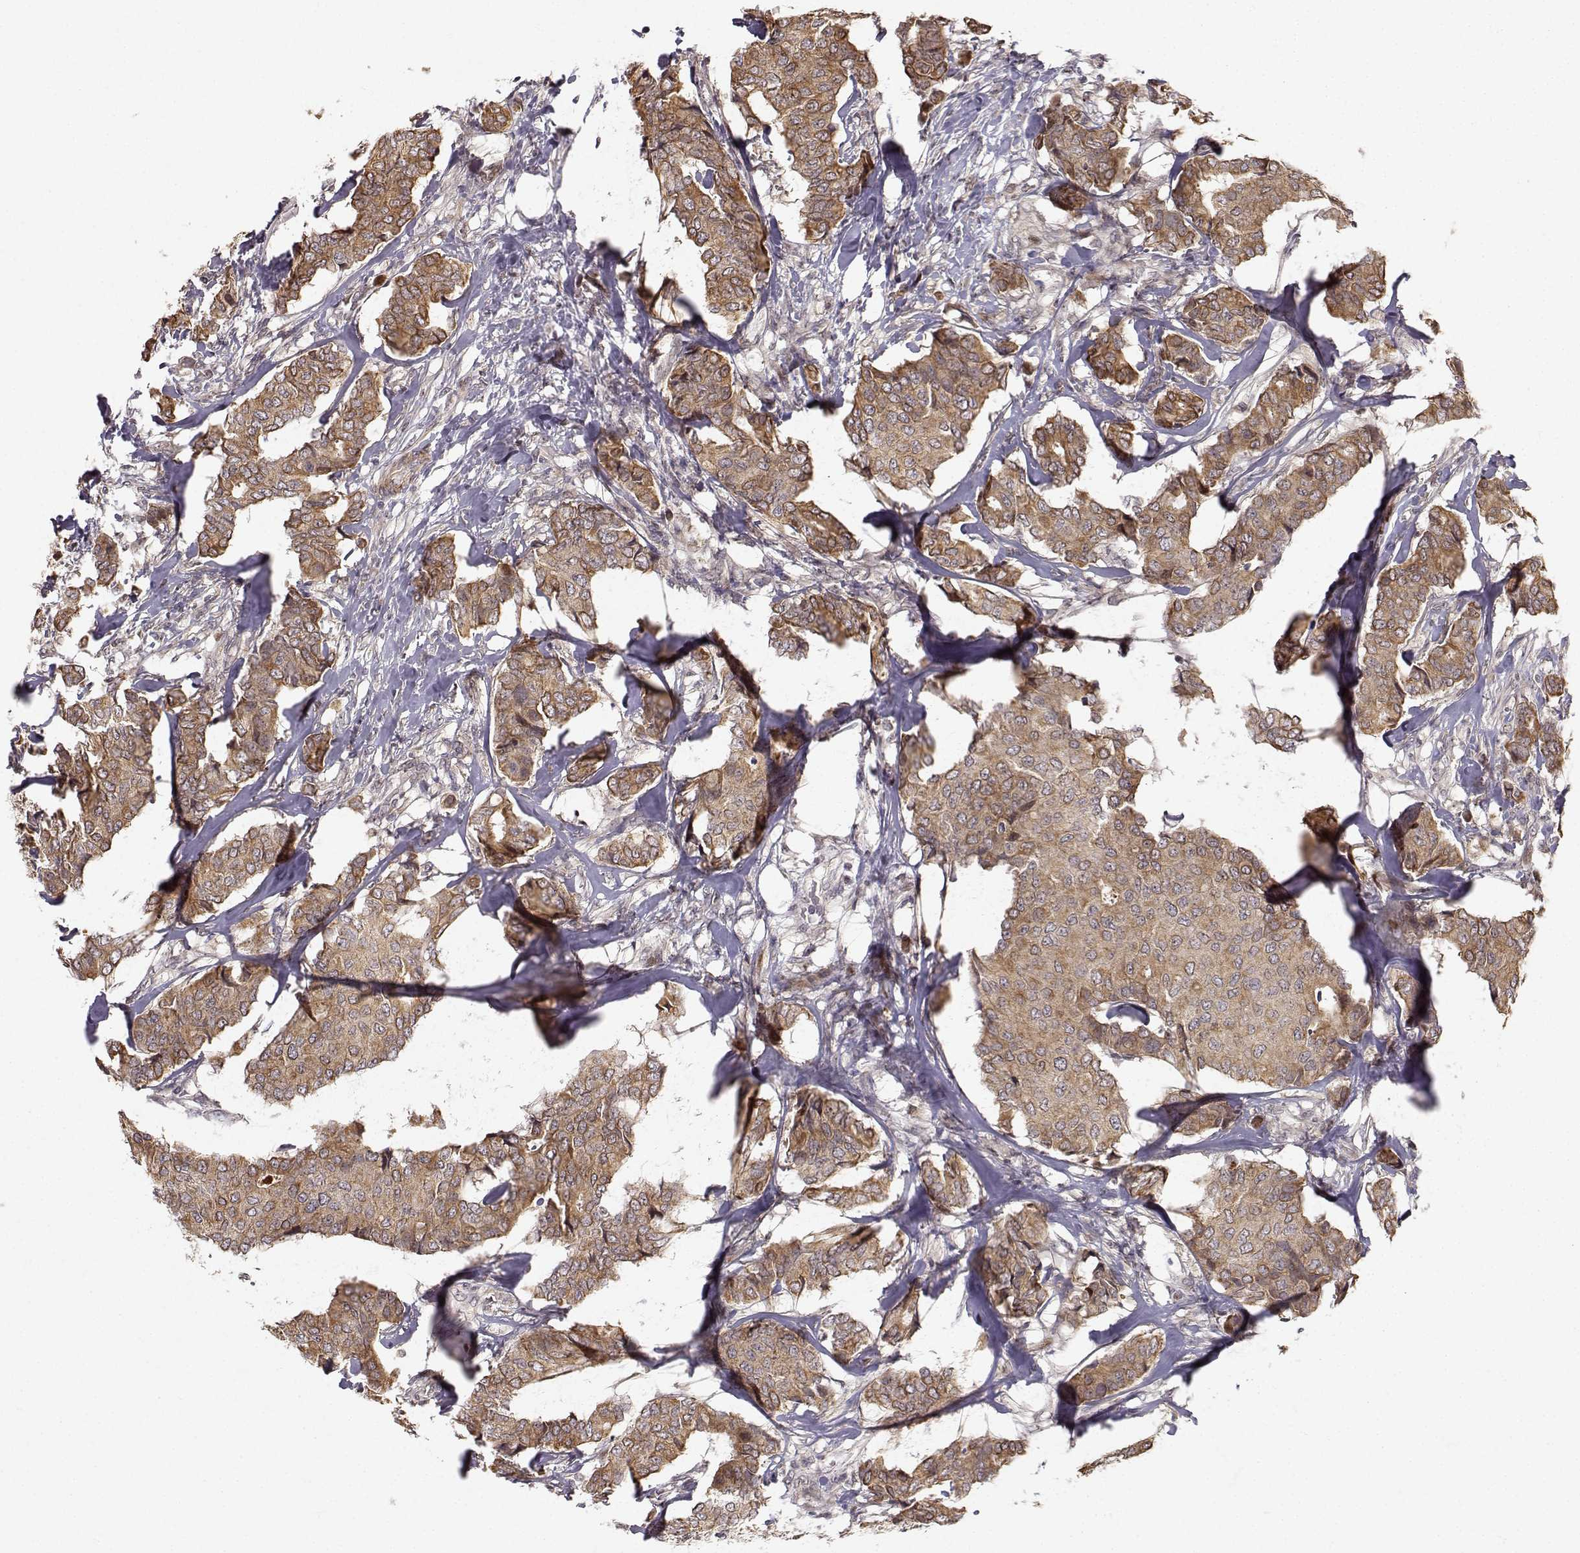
{"staining": {"intensity": "moderate", "quantity": "25%-75%", "location": "cytoplasmic/membranous"}, "tissue": "breast cancer", "cell_type": "Tumor cells", "image_type": "cancer", "snomed": [{"axis": "morphology", "description": "Duct carcinoma"}, {"axis": "topography", "description": "Breast"}], "caption": "An immunohistochemistry (IHC) image of neoplastic tissue is shown. Protein staining in brown highlights moderate cytoplasmic/membranous positivity in breast cancer within tumor cells.", "gene": "APC", "patient": {"sex": "female", "age": 75}}